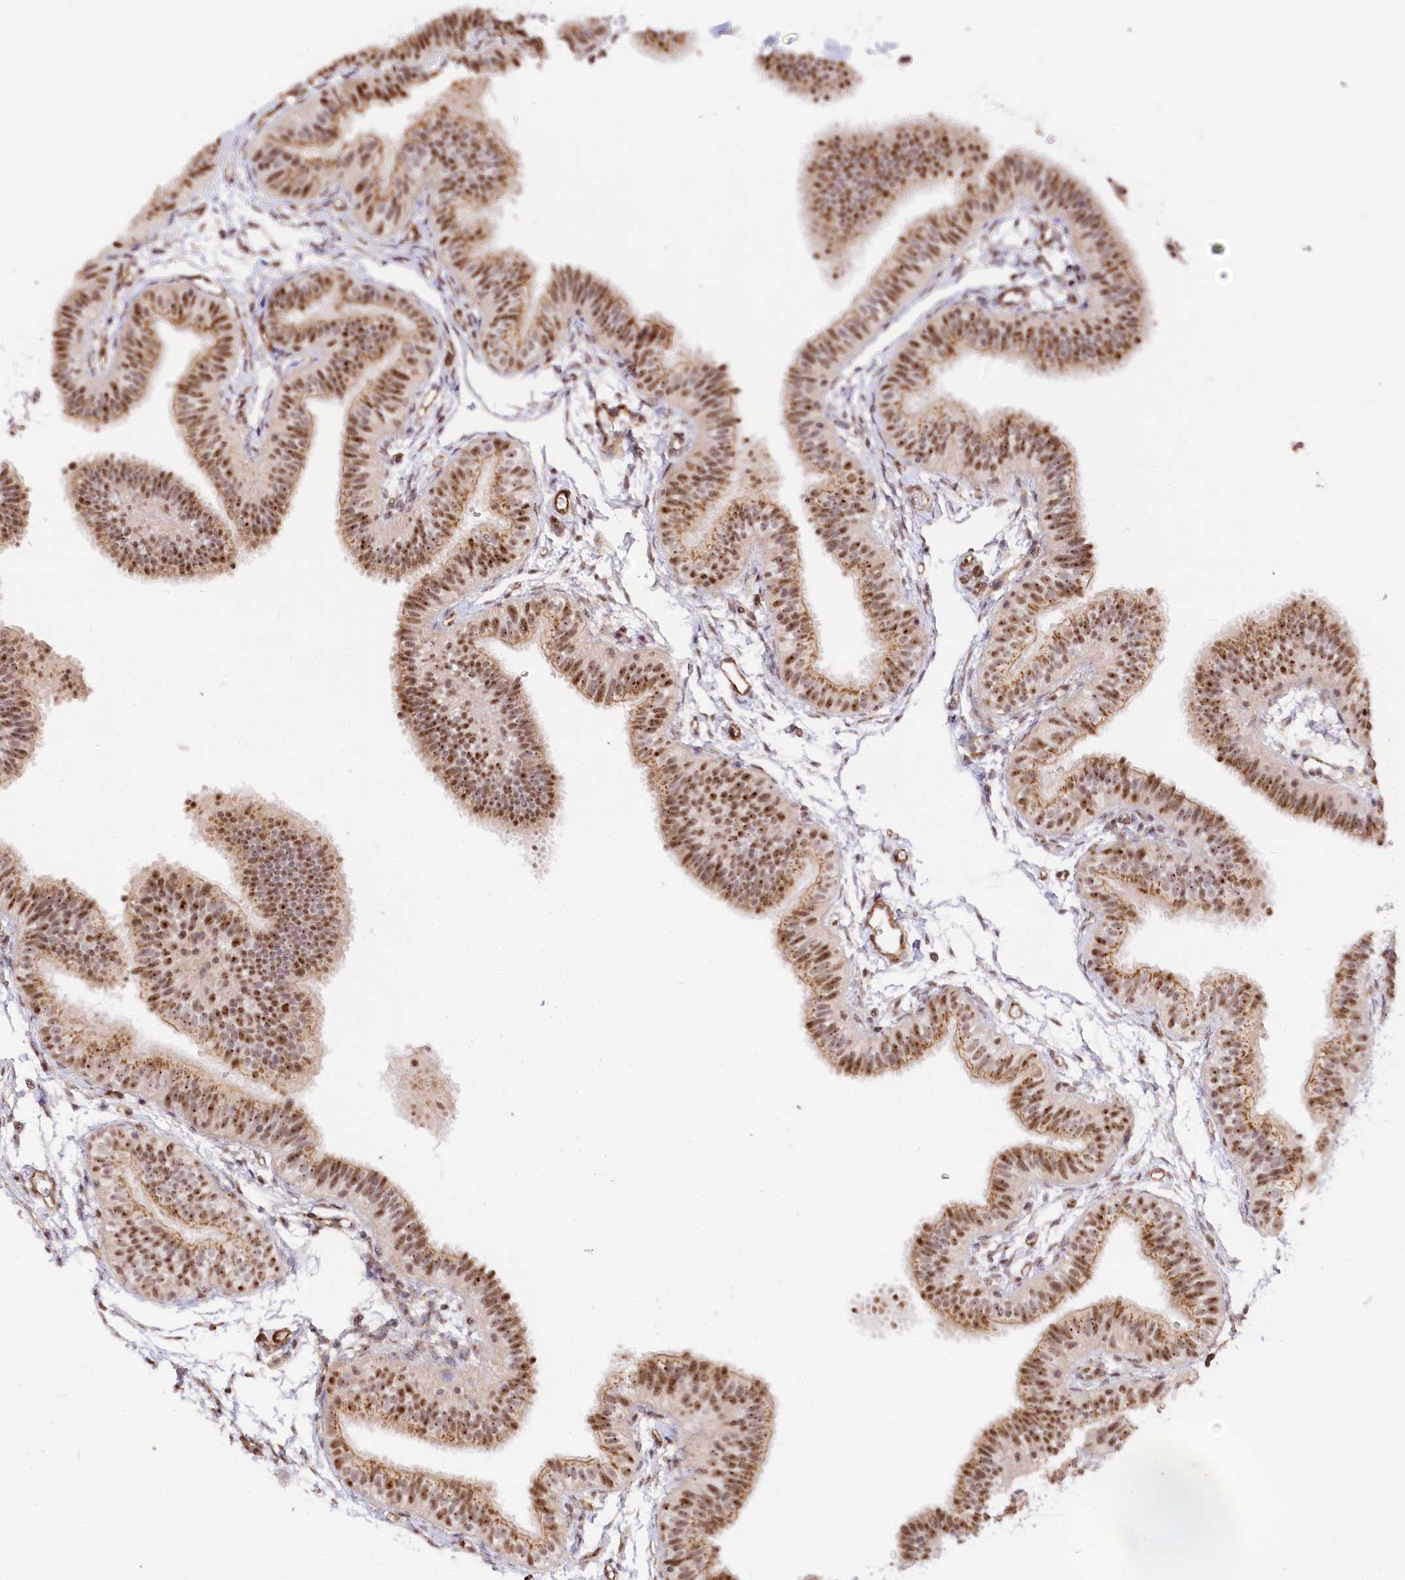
{"staining": {"intensity": "moderate", "quantity": ">75%", "location": "cytoplasmic/membranous,nuclear"}, "tissue": "fallopian tube", "cell_type": "Glandular cells", "image_type": "normal", "snomed": [{"axis": "morphology", "description": "Normal tissue, NOS"}, {"axis": "topography", "description": "Fallopian tube"}], "caption": "Immunohistochemistry staining of benign fallopian tube, which shows medium levels of moderate cytoplasmic/membranous,nuclear positivity in approximately >75% of glandular cells indicating moderate cytoplasmic/membranous,nuclear protein expression. The staining was performed using DAB (3,3'-diaminobenzidine) (brown) for protein detection and nuclei were counterstained in hematoxylin (blue).", "gene": "GNL3L", "patient": {"sex": "female", "age": 35}}